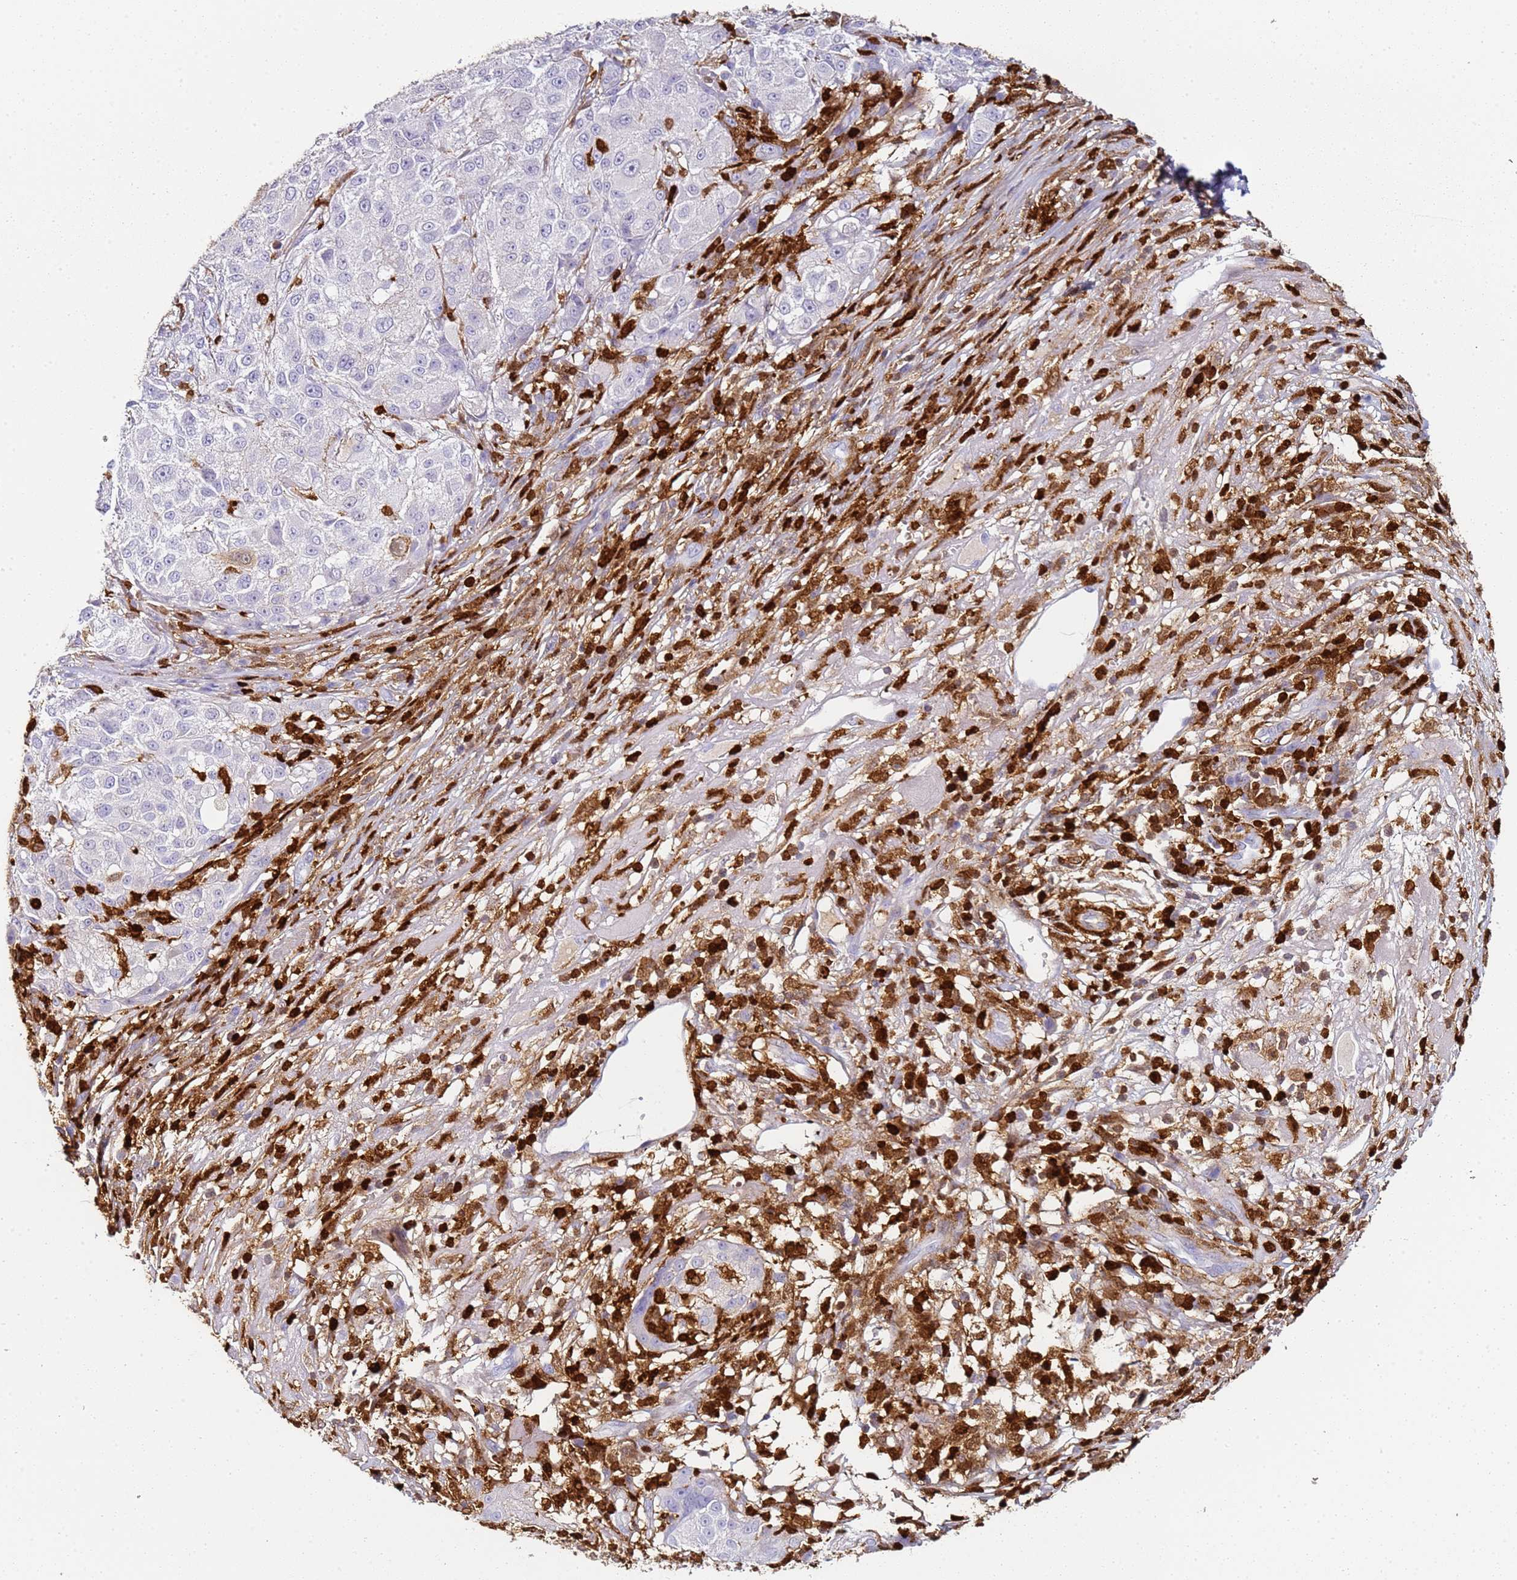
{"staining": {"intensity": "negative", "quantity": "none", "location": "none"}, "tissue": "melanoma", "cell_type": "Tumor cells", "image_type": "cancer", "snomed": [{"axis": "morphology", "description": "Necrosis, NOS"}, {"axis": "morphology", "description": "Malignant melanoma, NOS"}, {"axis": "topography", "description": "Skin"}], "caption": "Tumor cells show no significant positivity in malignant melanoma.", "gene": "S100A4", "patient": {"sex": "female", "age": 87}}